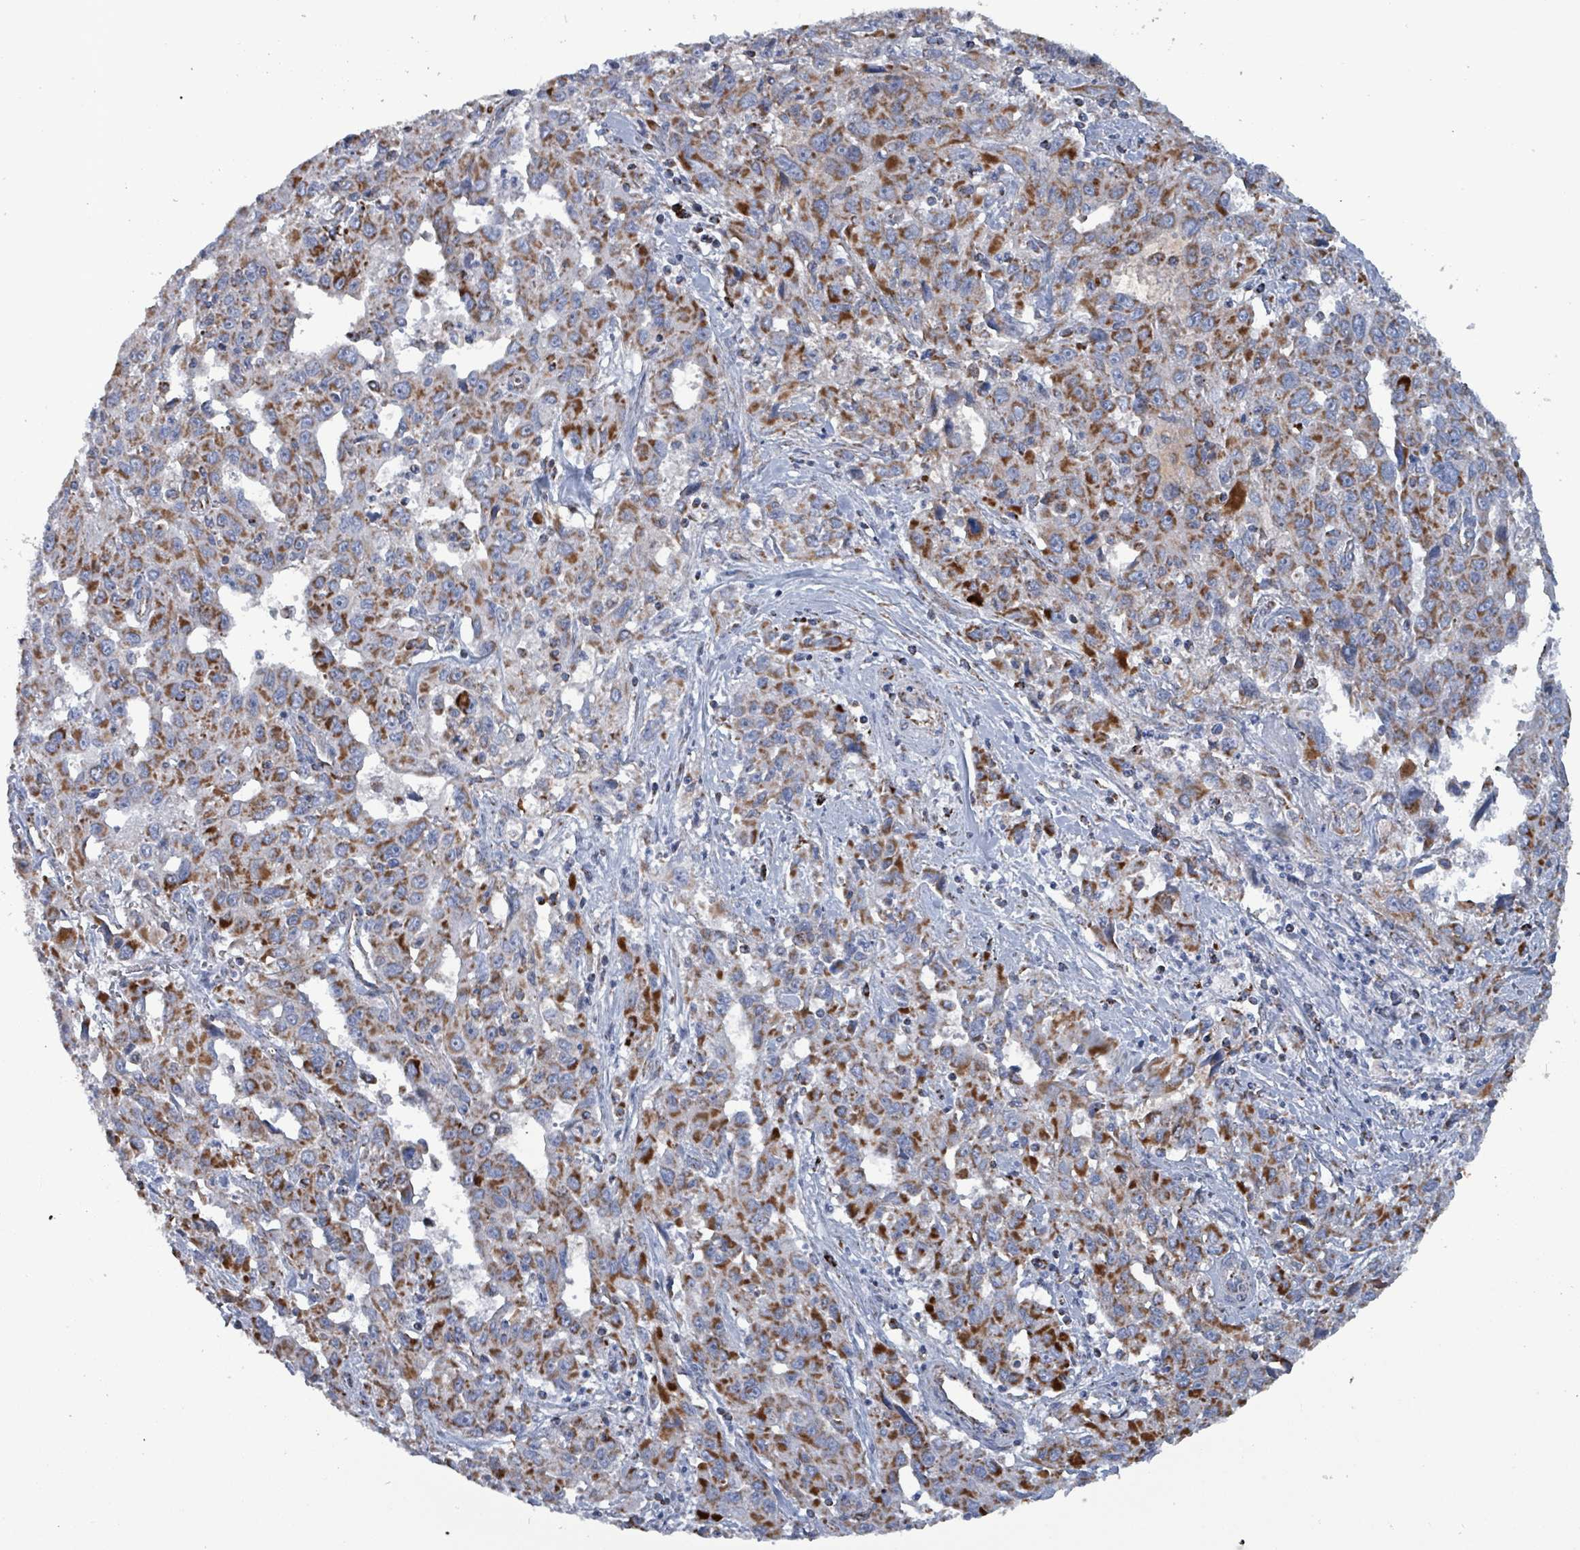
{"staining": {"intensity": "strong", "quantity": ">75%", "location": "cytoplasmic/membranous"}, "tissue": "liver cancer", "cell_type": "Tumor cells", "image_type": "cancer", "snomed": [{"axis": "morphology", "description": "Carcinoma, Hepatocellular, NOS"}, {"axis": "topography", "description": "Liver"}], "caption": "Immunohistochemistry (IHC) photomicrograph of neoplastic tissue: human hepatocellular carcinoma (liver) stained using immunohistochemistry (IHC) reveals high levels of strong protein expression localized specifically in the cytoplasmic/membranous of tumor cells, appearing as a cytoplasmic/membranous brown color.", "gene": "IDH3B", "patient": {"sex": "male", "age": 63}}